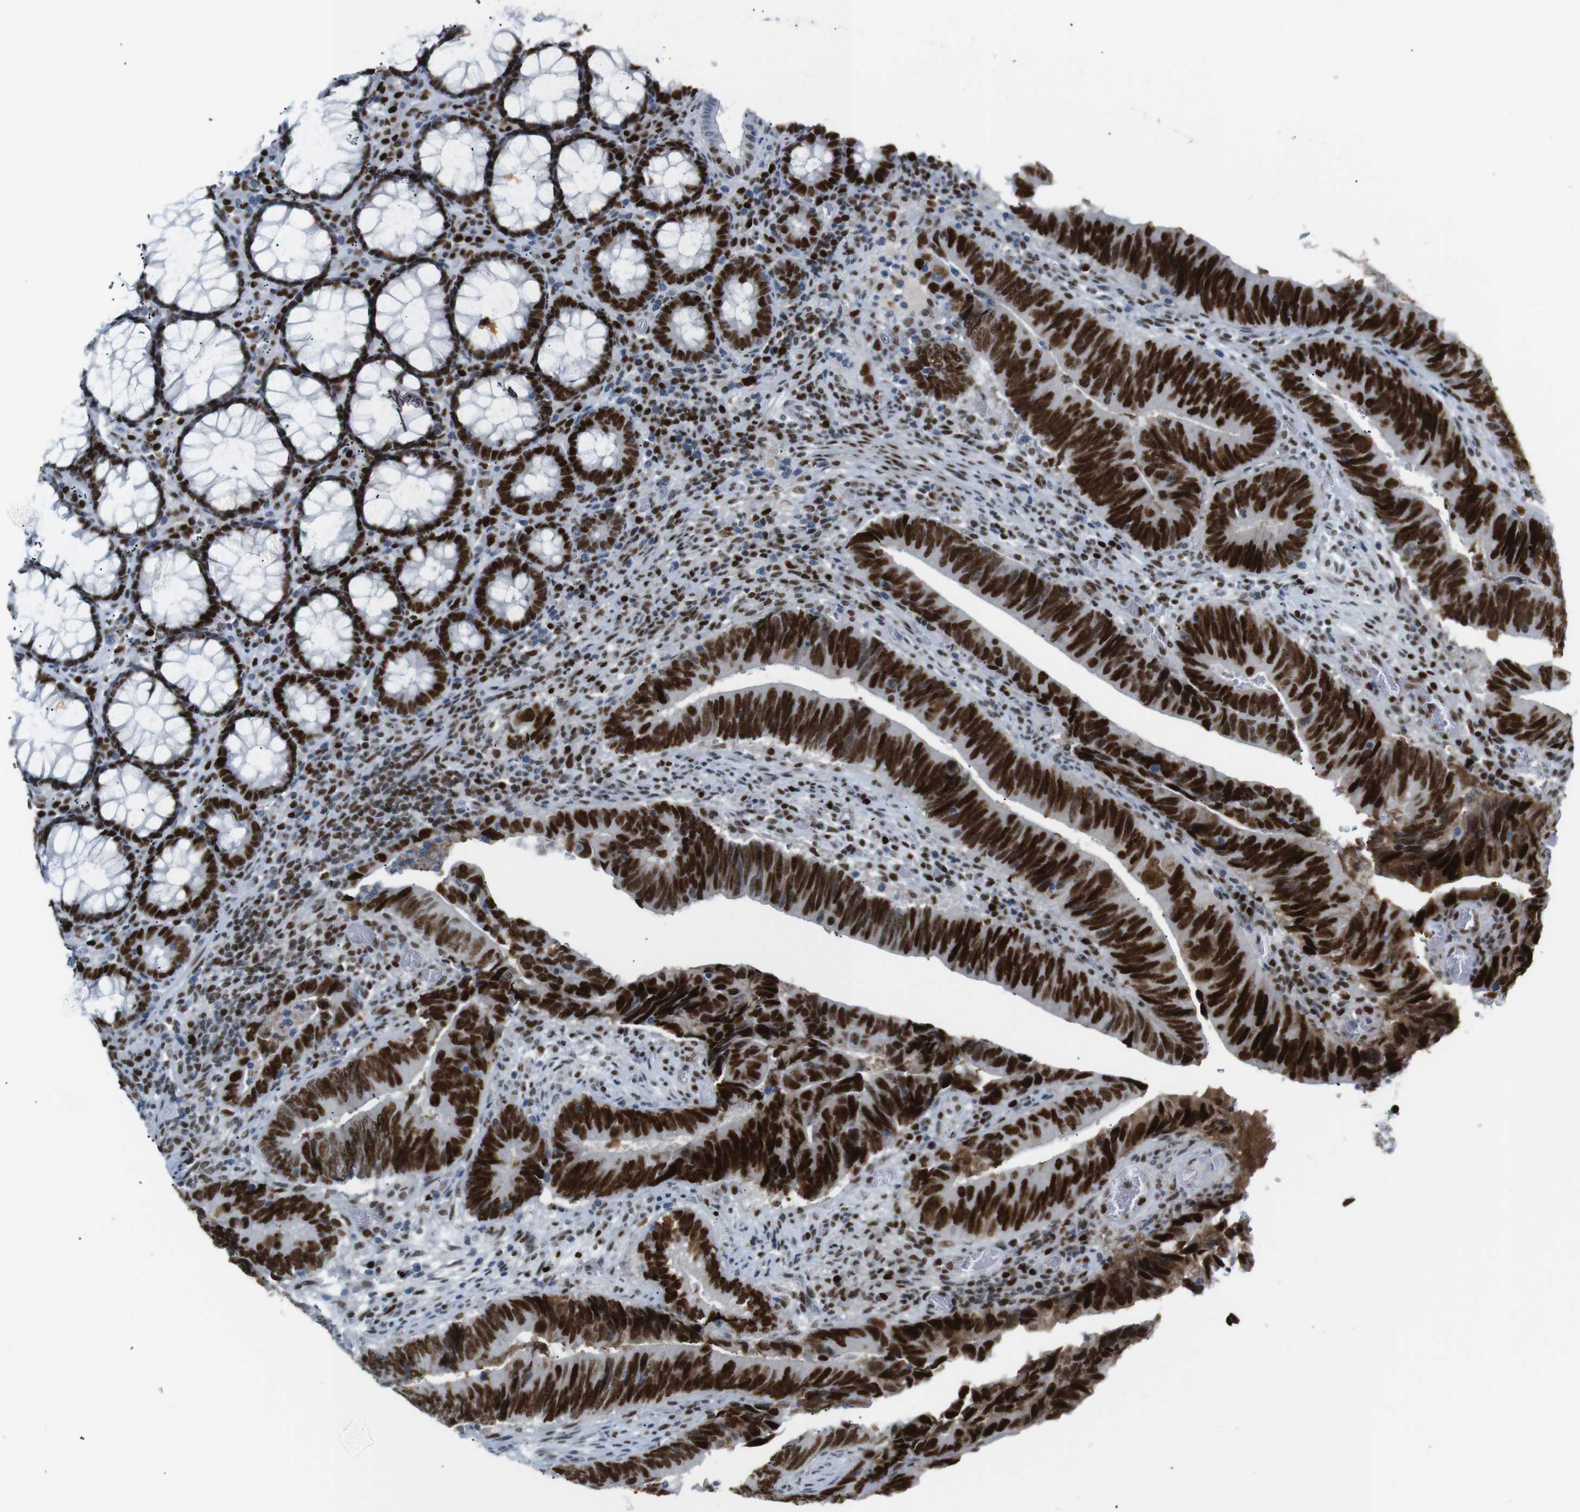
{"staining": {"intensity": "strong", "quantity": ">75%", "location": "cytoplasmic/membranous,nuclear"}, "tissue": "colorectal cancer", "cell_type": "Tumor cells", "image_type": "cancer", "snomed": [{"axis": "morphology", "description": "Normal tissue, NOS"}, {"axis": "morphology", "description": "Adenocarcinoma, NOS"}, {"axis": "topography", "description": "Colon"}], "caption": "Colorectal cancer (adenocarcinoma) tissue displays strong cytoplasmic/membranous and nuclear staining in approximately >75% of tumor cells, visualized by immunohistochemistry.", "gene": "RIOX2", "patient": {"sex": "male", "age": 56}}